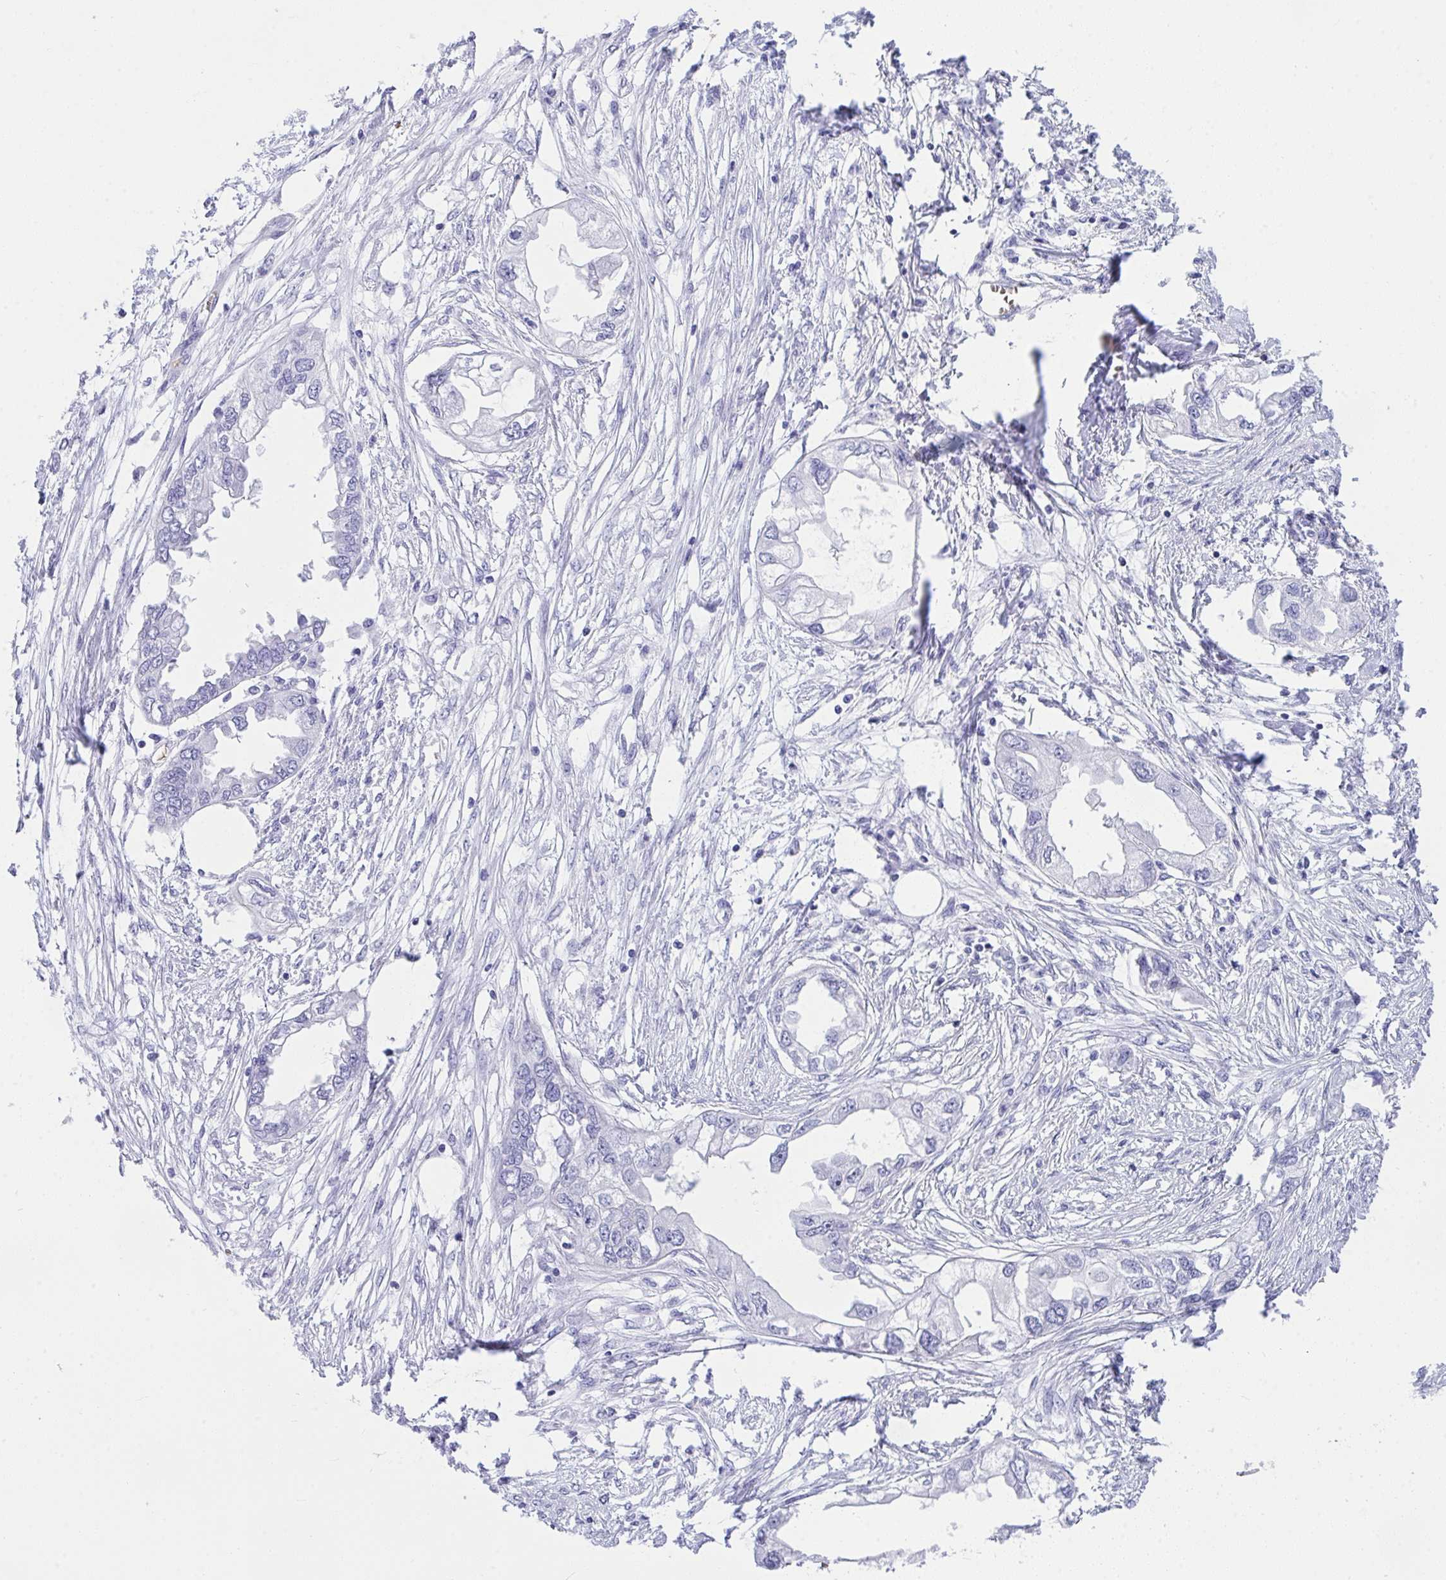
{"staining": {"intensity": "negative", "quantity": "none", "location": "none"}, "tissue": "endometrial cancer", "cell_type": "Tumor cells", "image_type": "cancer", "snomed": [{"axis": "morphology", "description": "Adenocarcinoma, NOS"}, {"axis": "morphology", "description": "Adenocarcinoma, metastatic, NOS"}, {"axis": "topography", "description": "Adipose tissue"}, {"axis": "topography", "description": "Endometrium"}], "caption": "Tumor cells are negative for protein expression in human endometrial cancer. Nuclei are stained in blue.", "gene": "ANK1", "patient": {"sex": "female", "age": 67}}